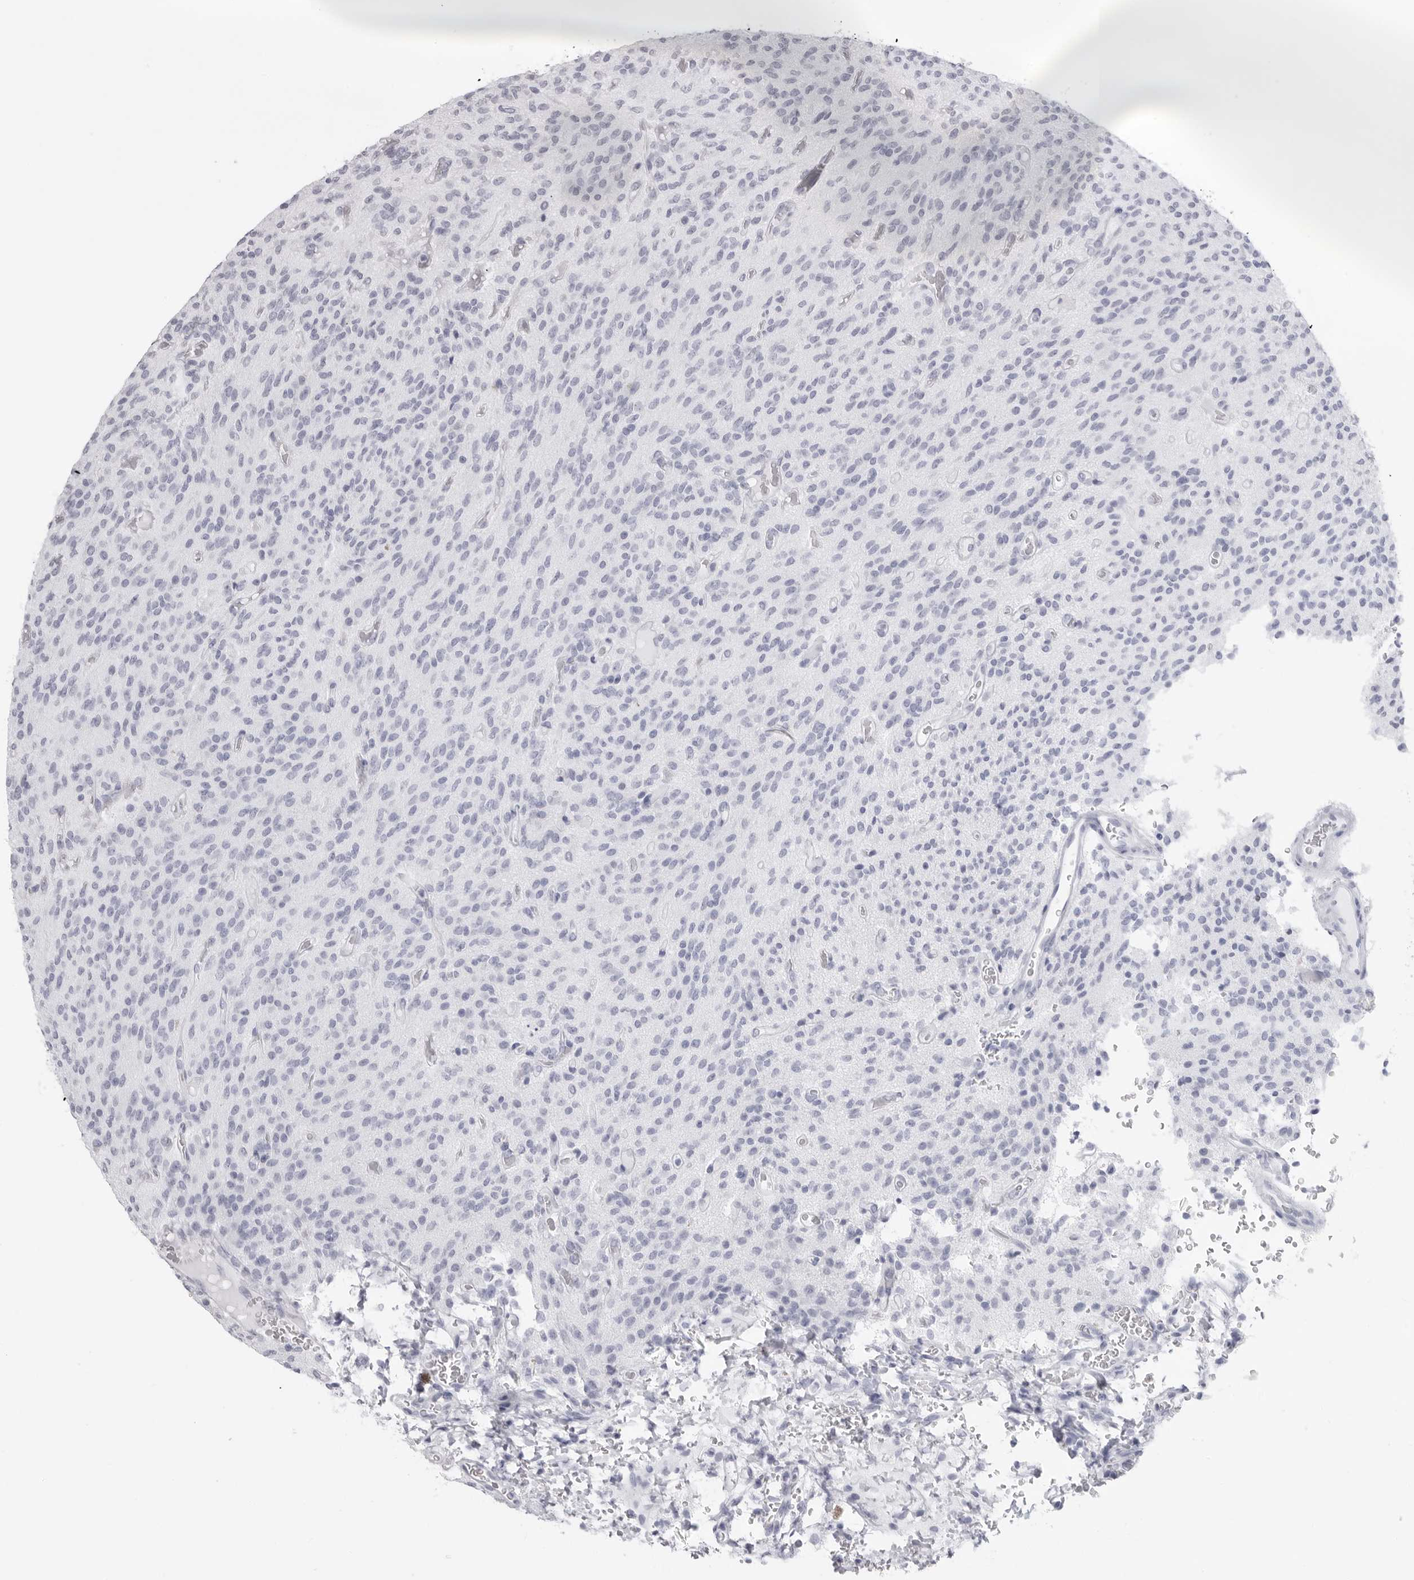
{"staining": {"intensity": "negative", "quantity": "none", "location": "none"}, "tissue": "glioma", "cell_type": "Tumor cells", "image_type": "cancer", "snomed": [{"axis": "morphology", "description": "Glioma, malignant, High grade"}, {"axis": "topography", "description": "Brain"}], "caption": "This is an immunohistochemistry photomicrograph of human glioma. There is no staining in tumor cells.", "gene": "SRGAP2", "patient": {"sex": "male", "age": 34}}